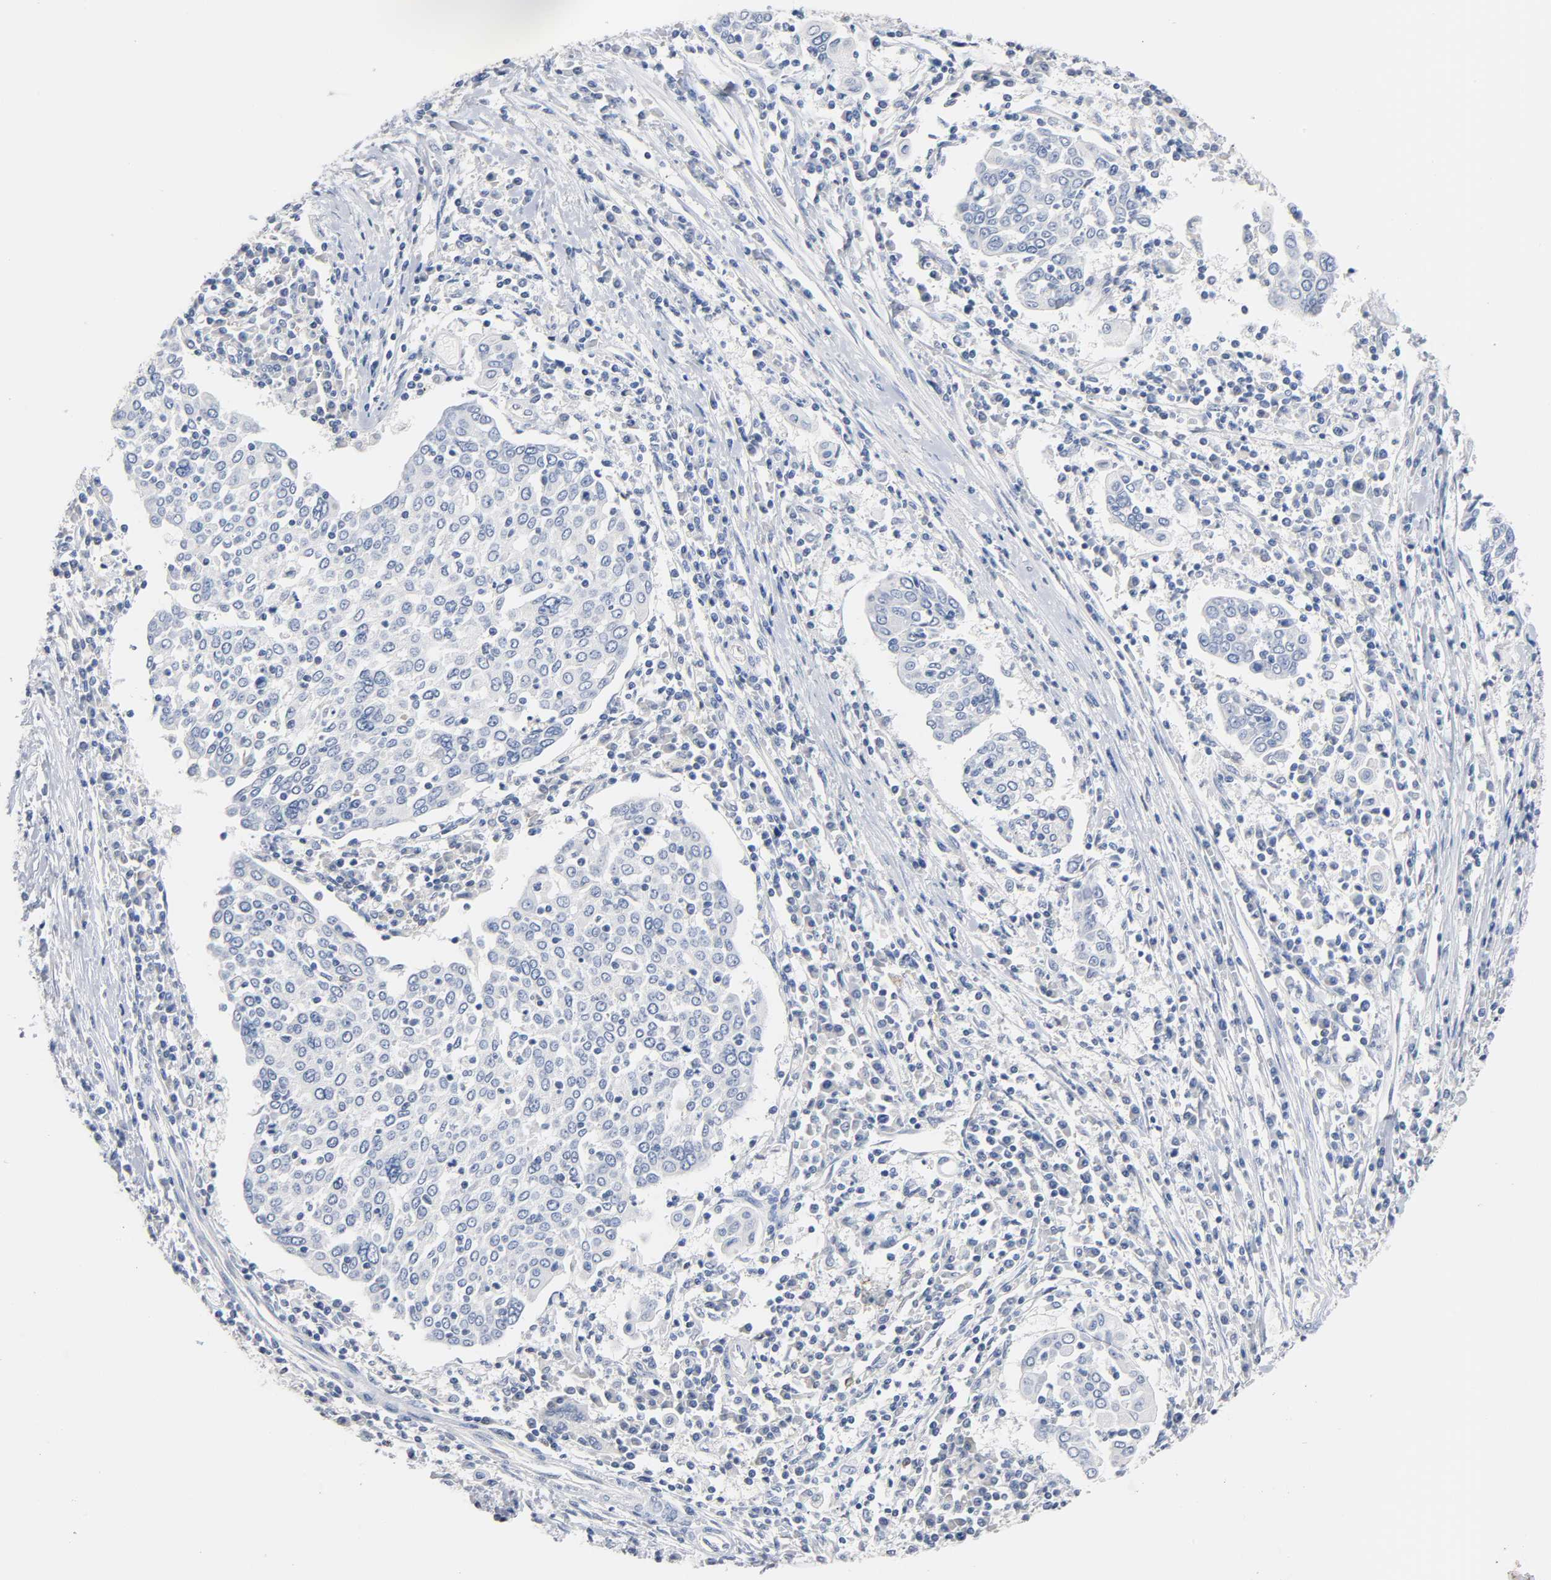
{"staining": {"intensity": "negative", "quantity": "none", "location": "none"}, "tissue": "cervical cancer", "cell_type": "Tumor cells", "image_type": "cancer", "snomed": [{"axis": "morphology", "description": "Squamous cell carcinoma, NOS"}, {"axis": "topography", "description": "Cervix"}], "caption": "High power microscopy histopathology image of an immunohistochemistry image of cervical squamous cell carcinoma, revealing no significant expression in tumor cells.", "gene": "MALT1", "patient": {"sex": "female", "age": 40}}